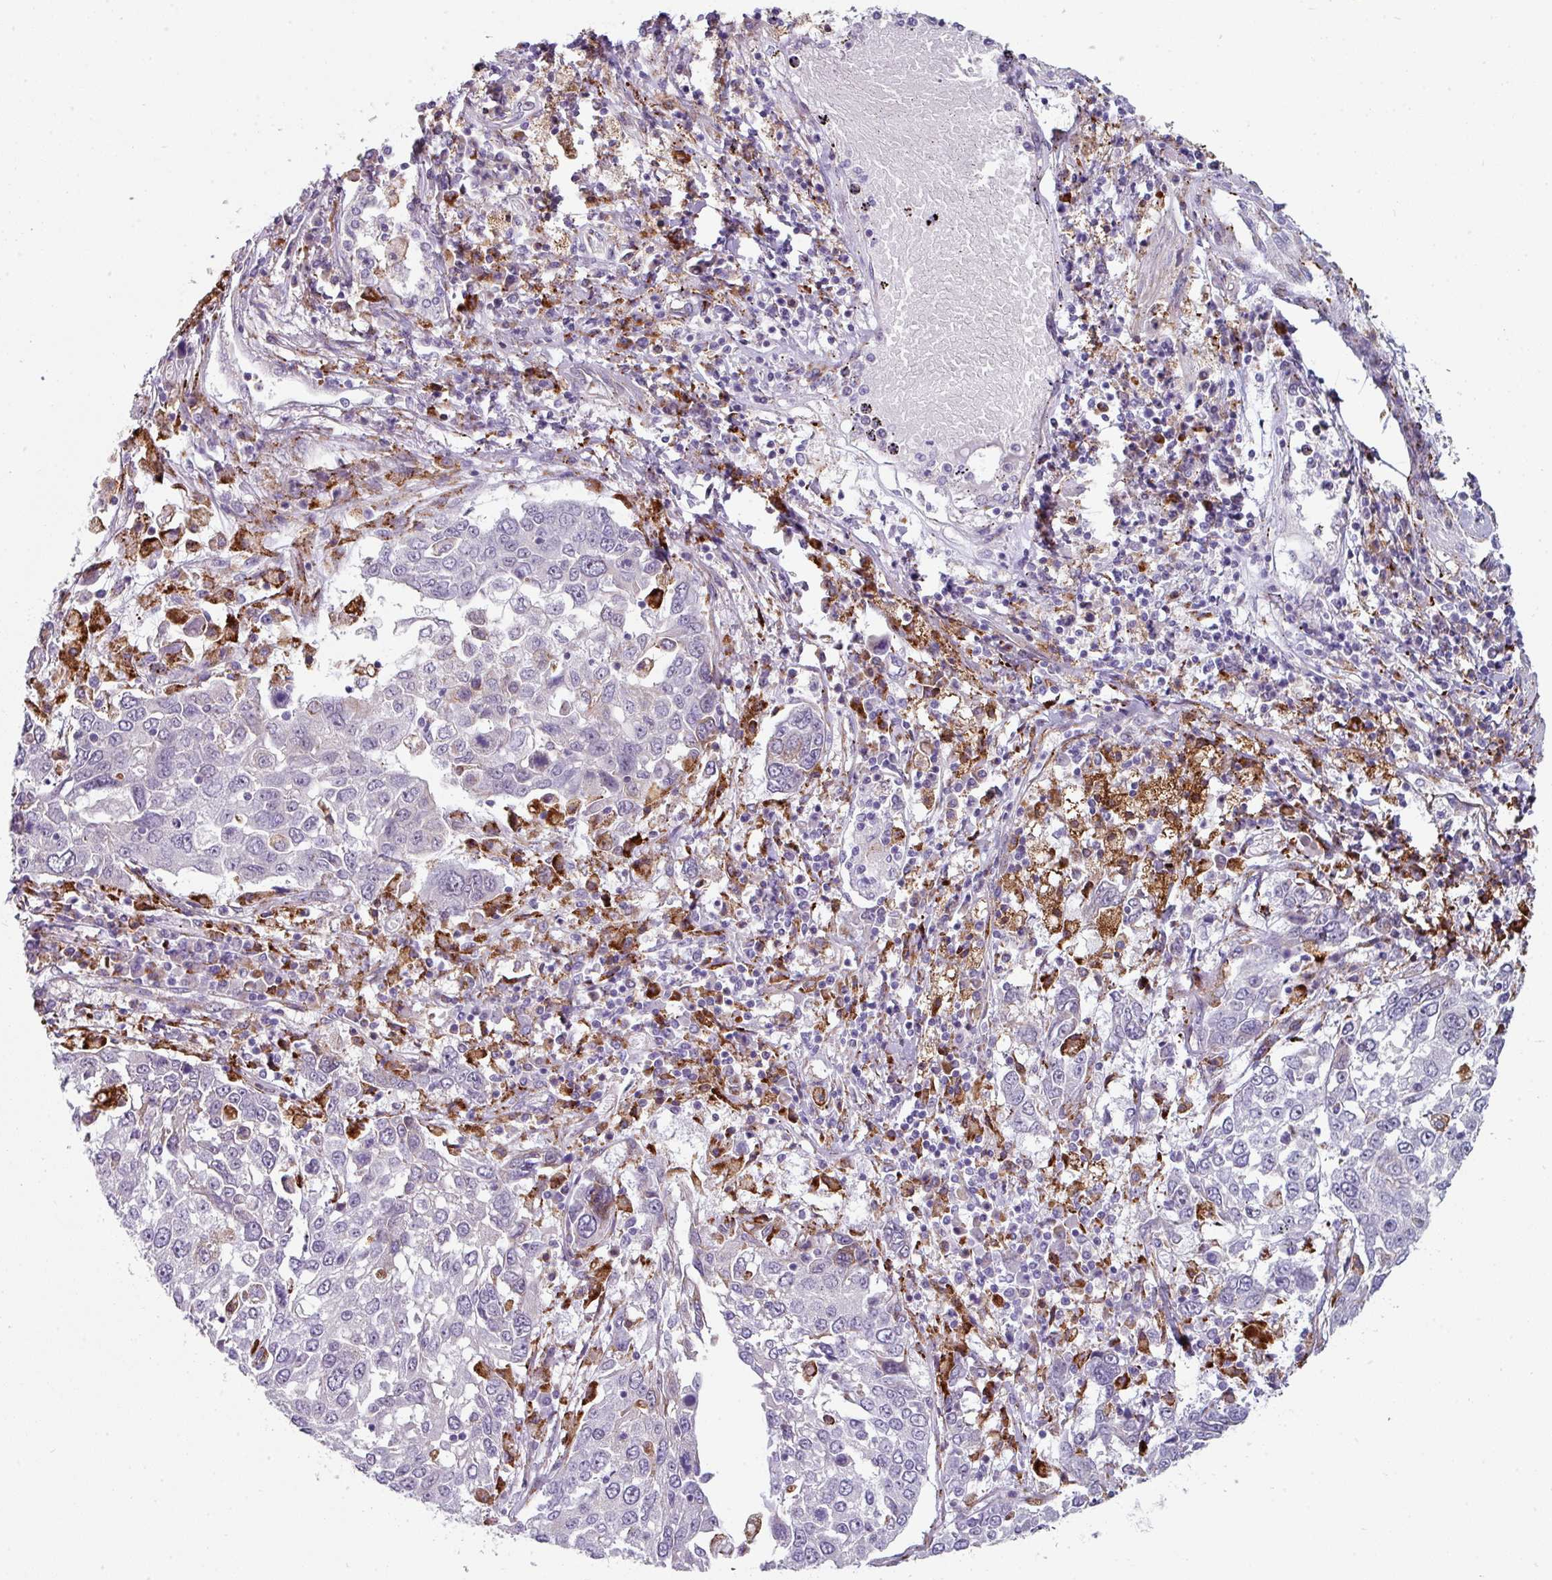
{"staining": {"intensity": "negative", "quantity": "none", "location": "none"}, "tissue": "lung cancer", "cell_type": "Tumor cells", "image_type": "cancer", "snomed": [{"axis": "morphology", "description": "Squamous cell carcinoma, NOS"}, {"axis": "topography", "description": "Lung"}], "caption": "This is a photomicrograph of immunohistochemistry (IHC) staining of lung cancer, which shows no staining in tumor cells.", "gene": "BMS1", "patient": {"sex": "male", "age": 65}}